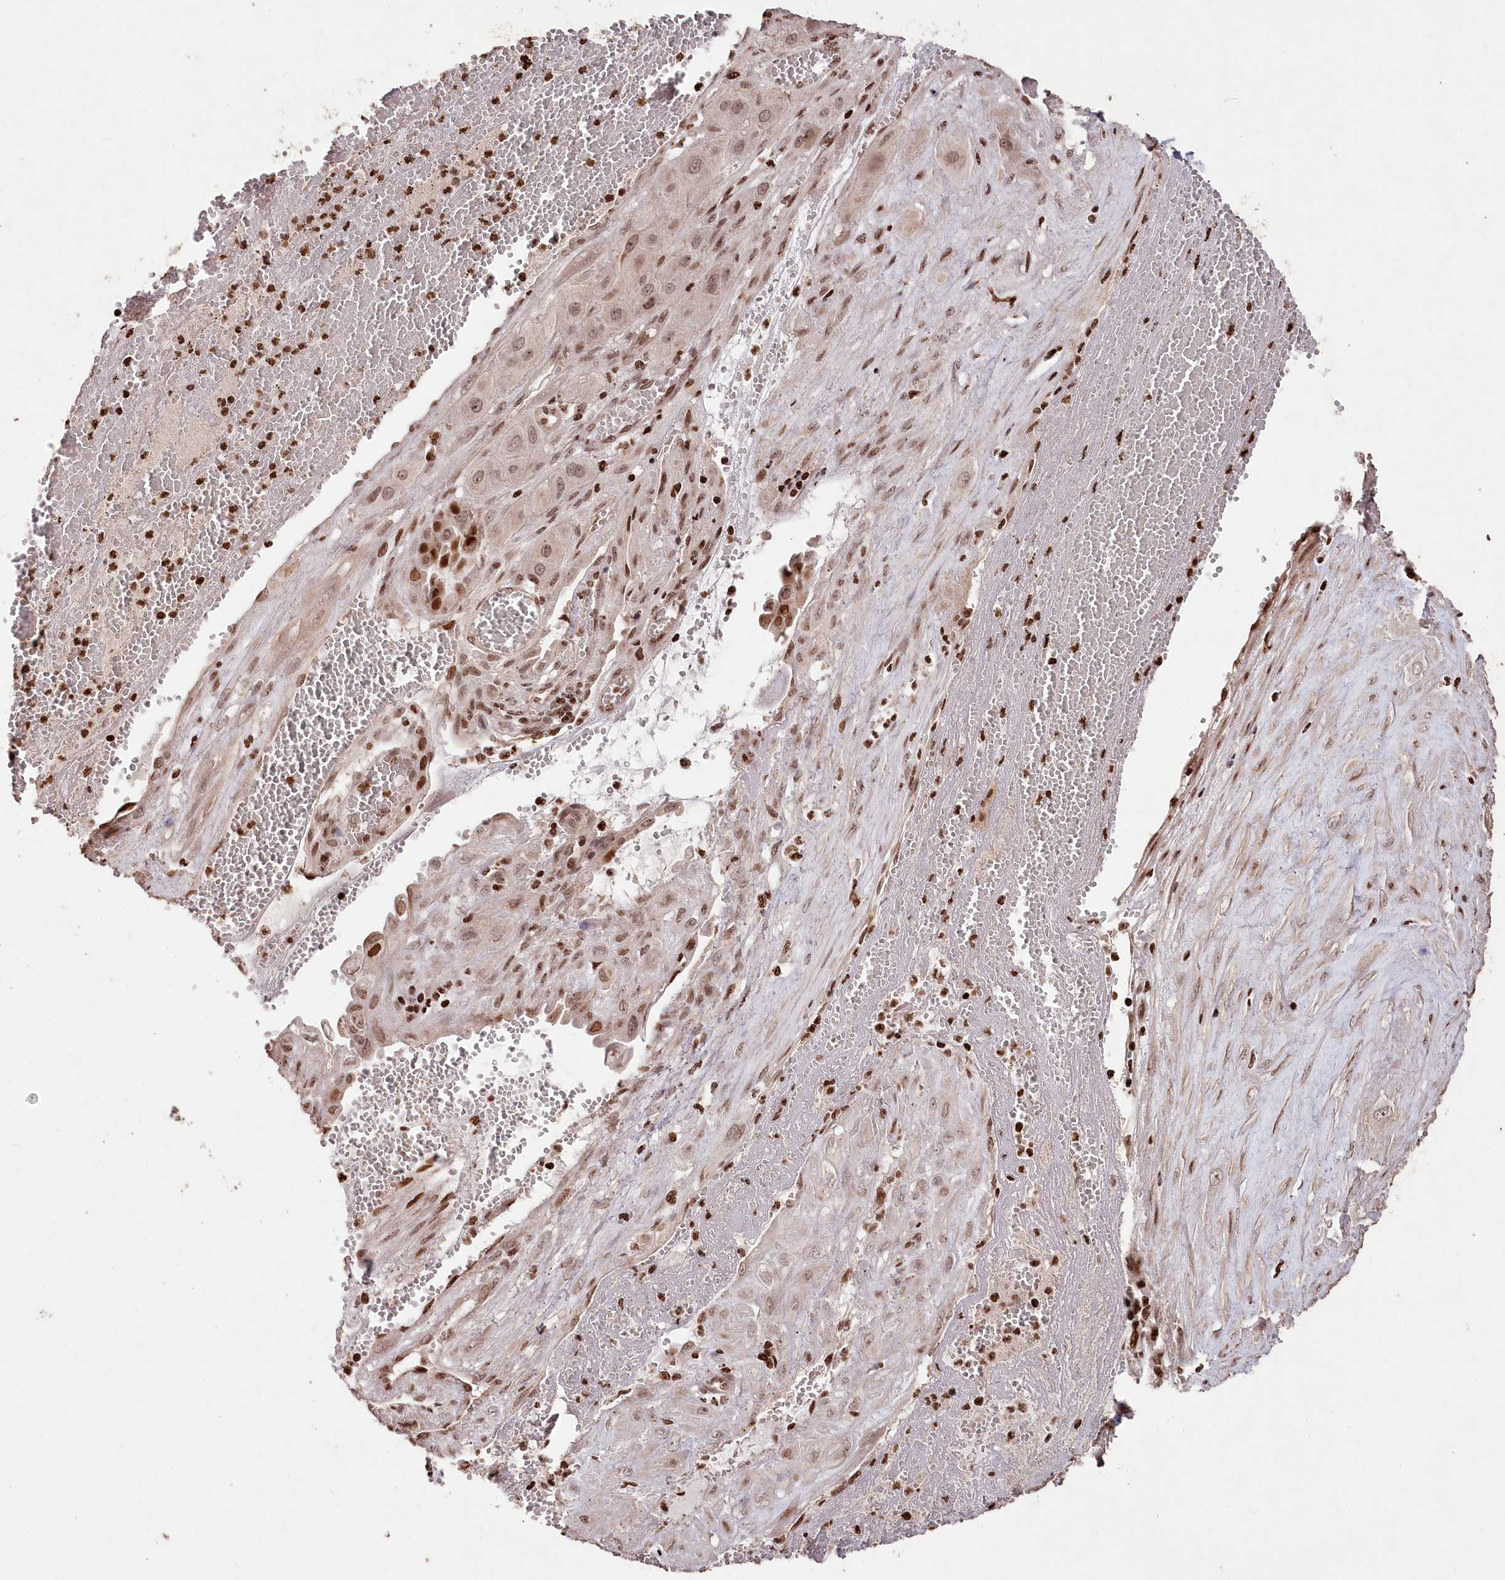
{"staining": {"intensity": "moderate", "quantity": ">75%", "location": "nuclear"}, "tissue": "cervical cancer", "cell_type": "Tumor cells", "image_type": "cancer", "snomed": [{"axis": "morphology", "description": "Squamous cell carcinoma, NOS"}, {"axis": "topography", "description": "Cervix"}], "caption": "A medium amount of moderate nuclear positivity is identified in about >75% of tumor cells in squamous cell carcinoma (cervical) tissue.", "gene": "CCSER2", "patient": {"sex": "female", "age": 34}}